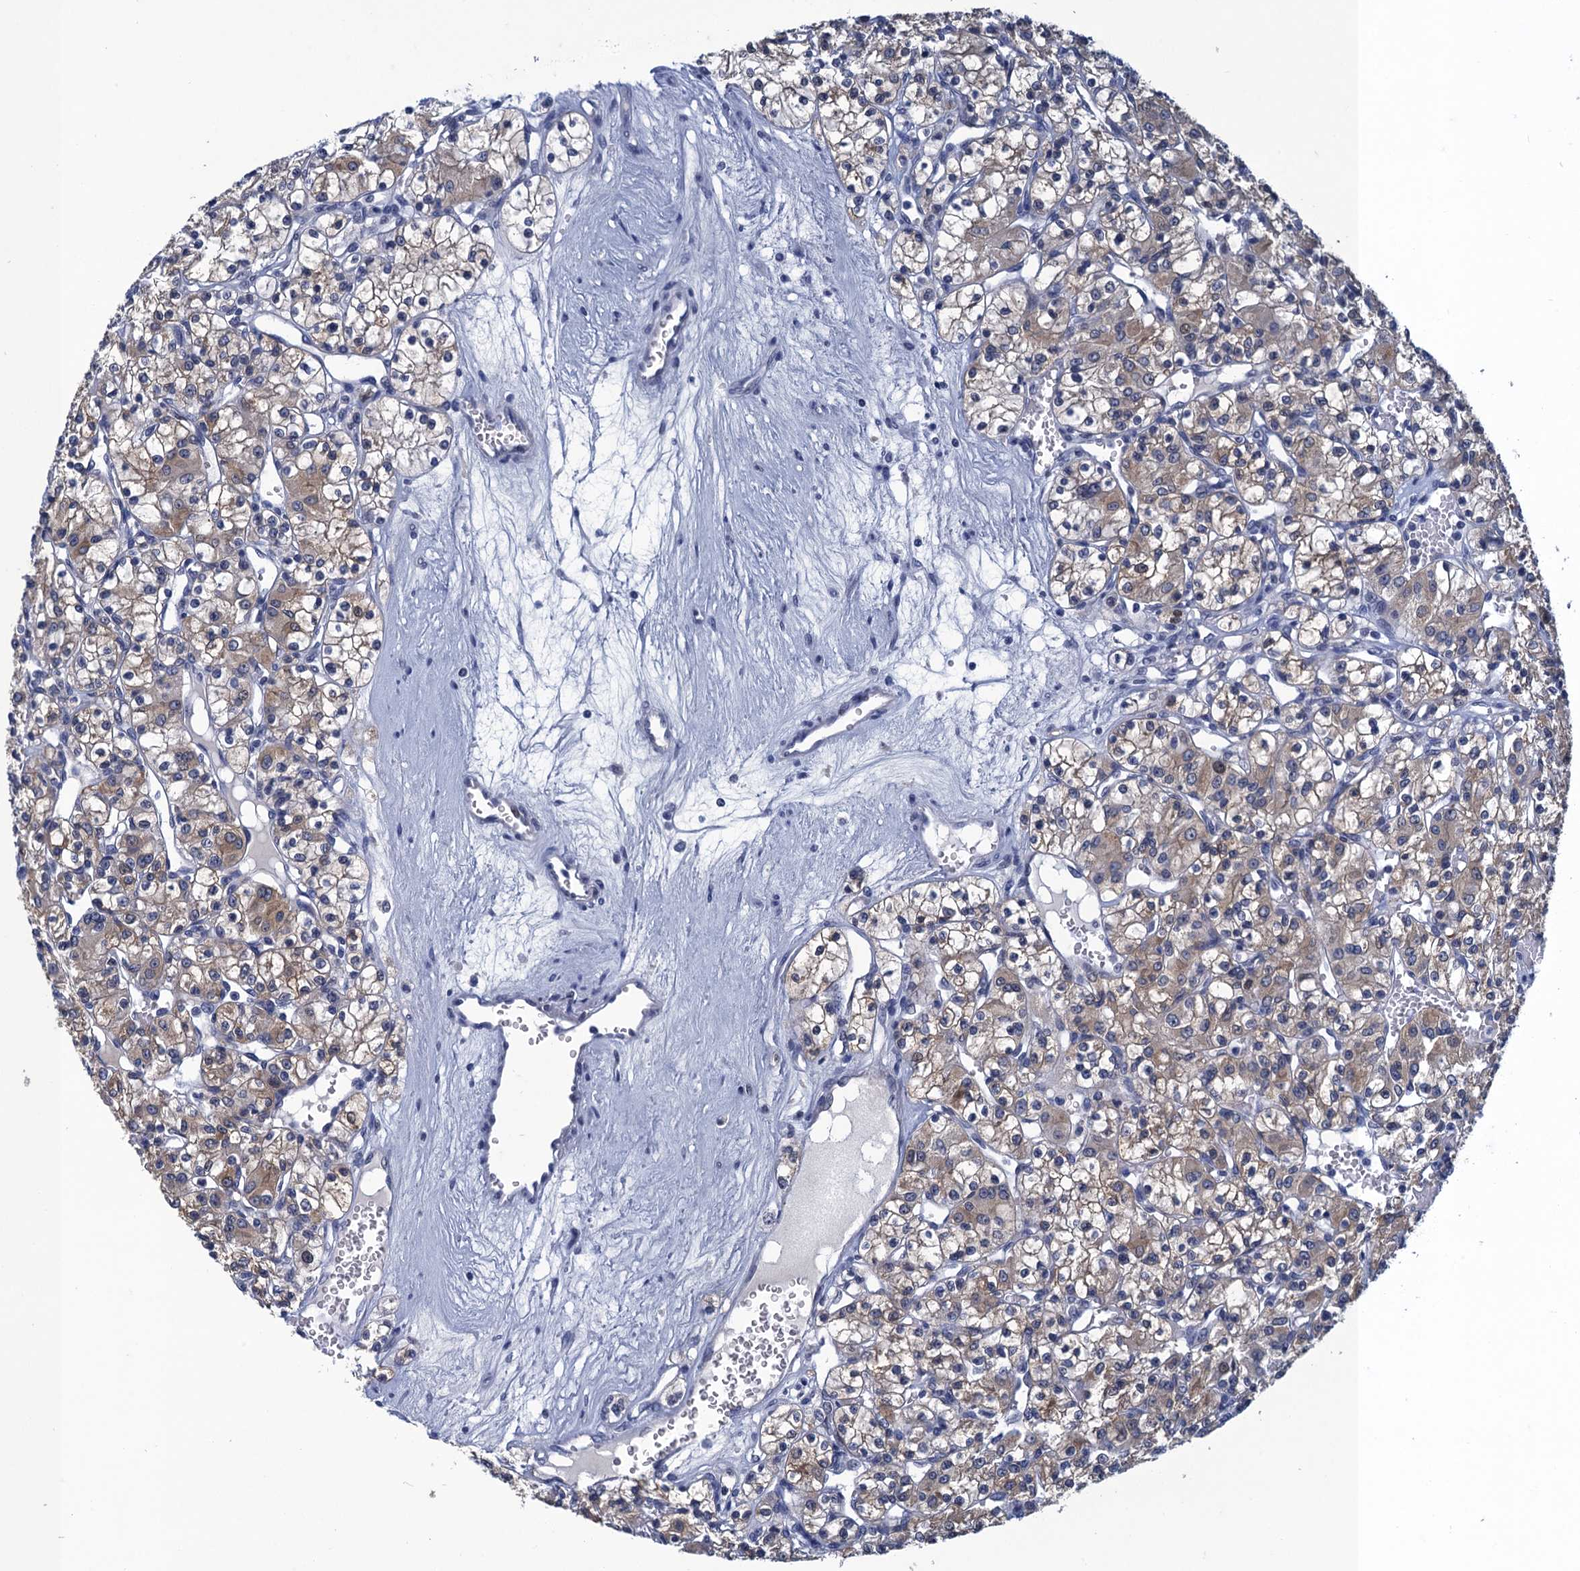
{"staining": {"intensity": "weak", "quantity": "25%-75%", "location": "cytoplasmic/membranous"}, "tissue": "renal cancer", "cell_type": "Tumor cells", "image_type": "cancer", "snomed": [{"axis": "morphology", "description": "Adenocarcinoma, NOS"}, {"axis": "topography", "description": "Kidney"}], "caption": "Immunohistochemistry histopathology image of neoplastic tissue: human renal adenocarcinoma stained using immunohistochemistry (IHC) exhibits low levels of weak protein expression localized specifically in the cytoplasmic/membranous of tumor cells, appearing as a cytoplasmic/membranous brown color.", "gene": "GINS3", "patient": {"sex": "female", "age": 59}}